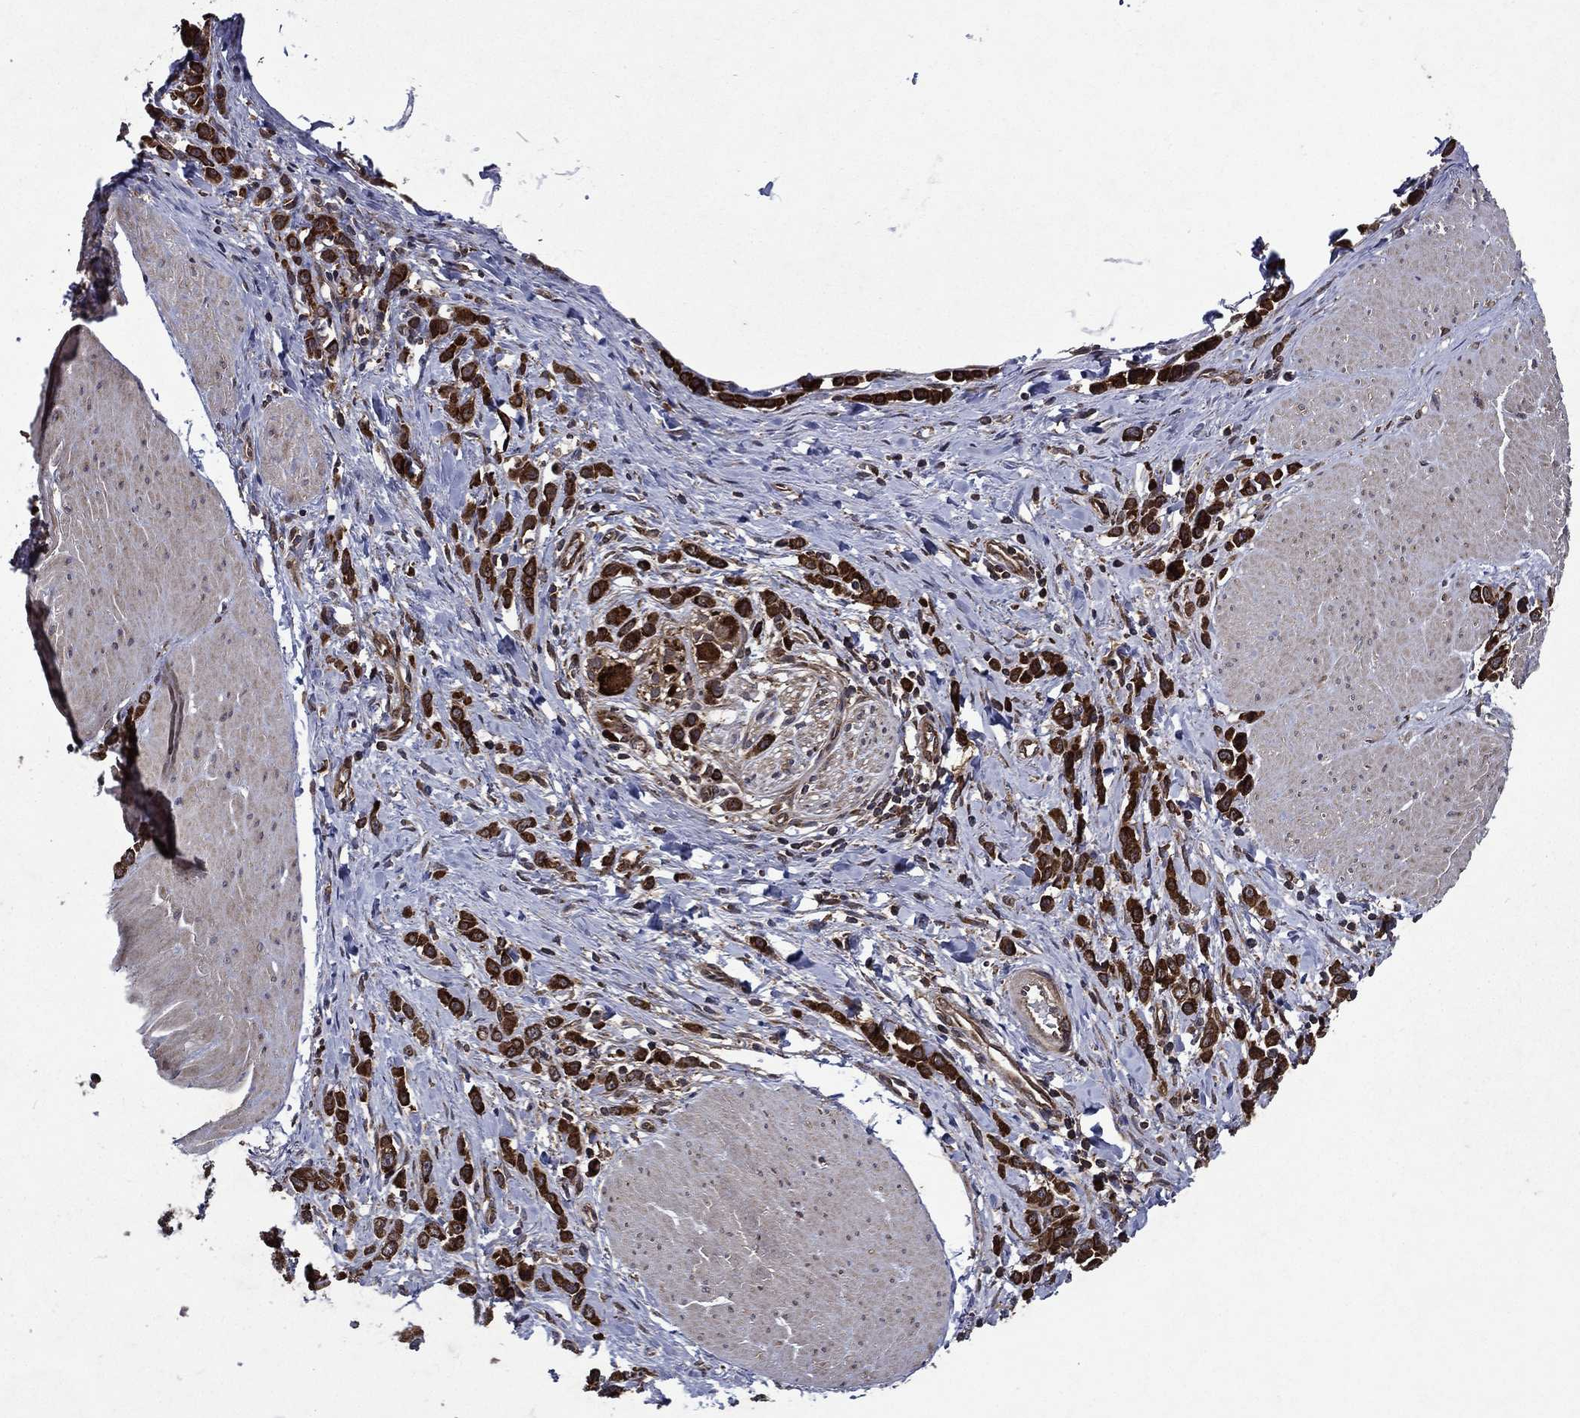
{"staining": {"intensity": "strong", "quantity": ">75%", "location": "cytoplasmic/membranous"}, "tissue": "stomach cancer", "cell_type": "Tumor cells", "image_type": "cancer", "snomed": [{"axis": "morphology", "description": "Adenocarcinoma, NOS"}, {"axis": "topography", "description": "Stomach"}], "caption": "DAB immunohistochemical staining of human stomach cancer (adenocarcinoma) displays strong cytoplasmic/membranous protein positivity in about >75% of tumor cells. (IHC, brightfield microscopy, high magnification).", "gene": "EIF2B4", "patient": {"sex": "male", "age": 47}}